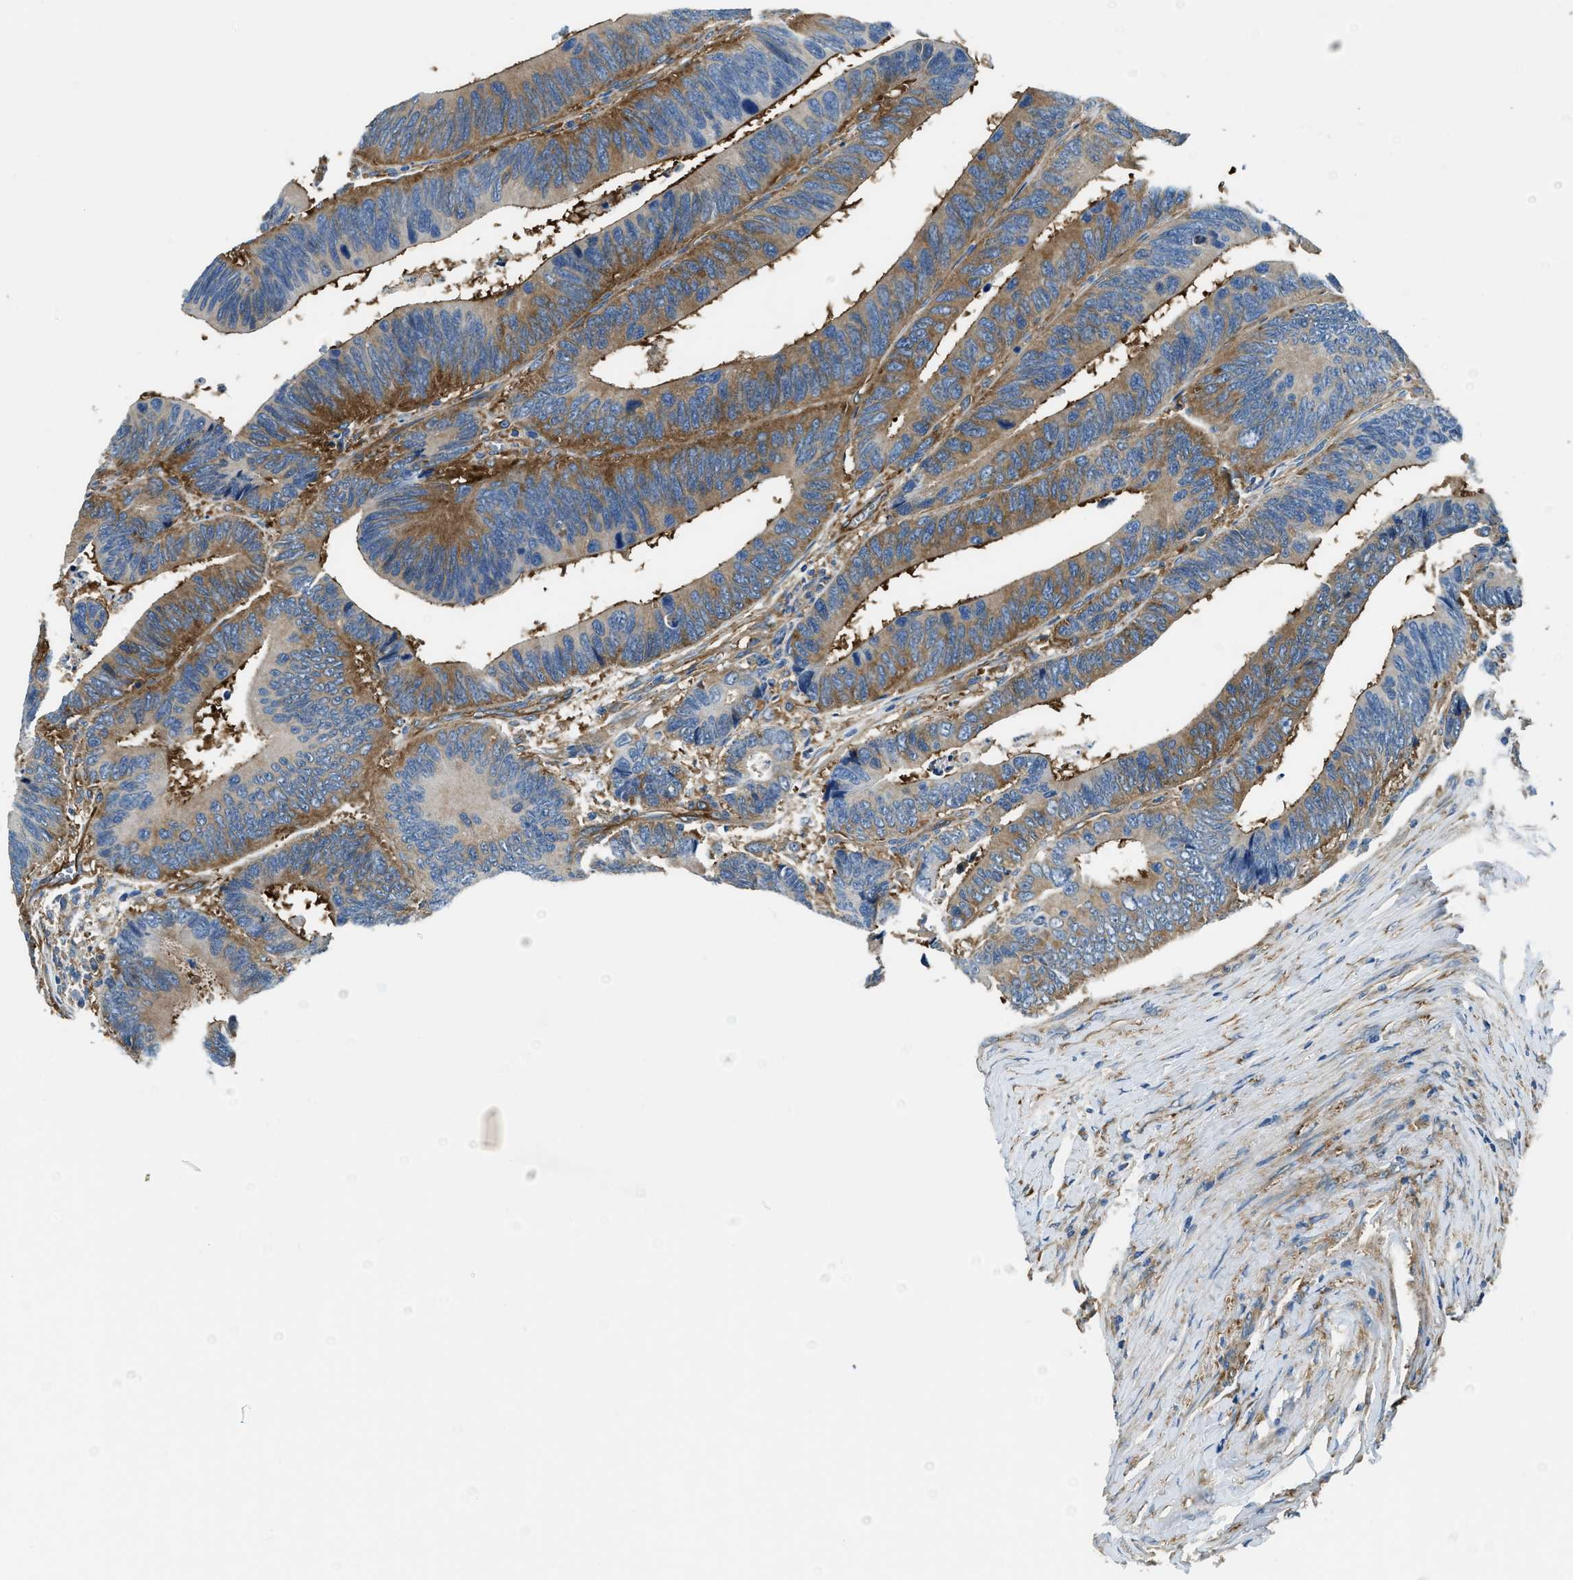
{"staining": {"intensity": "moderate", "quantity": "25%-75%", "location": "cytoplasmic/membranous"}, "tissue": "colorectal cancer", "cell_type": "Tumor cells", "image_type": "cancer", "snomed": [{"axis": "morphology", "description": "Adenocarcinoma, NOS"}, {"axis": "topography", "description": "Colon"}], "caption": "Immunohistochemical staining of human colorectal cancer demonstrates medium levels of moderate cytoplasmic/membranous expression in approximately 25%-75% of tumor cells.", "gene": "EEA1", "patient": {"sex": "male", "age": 72}}